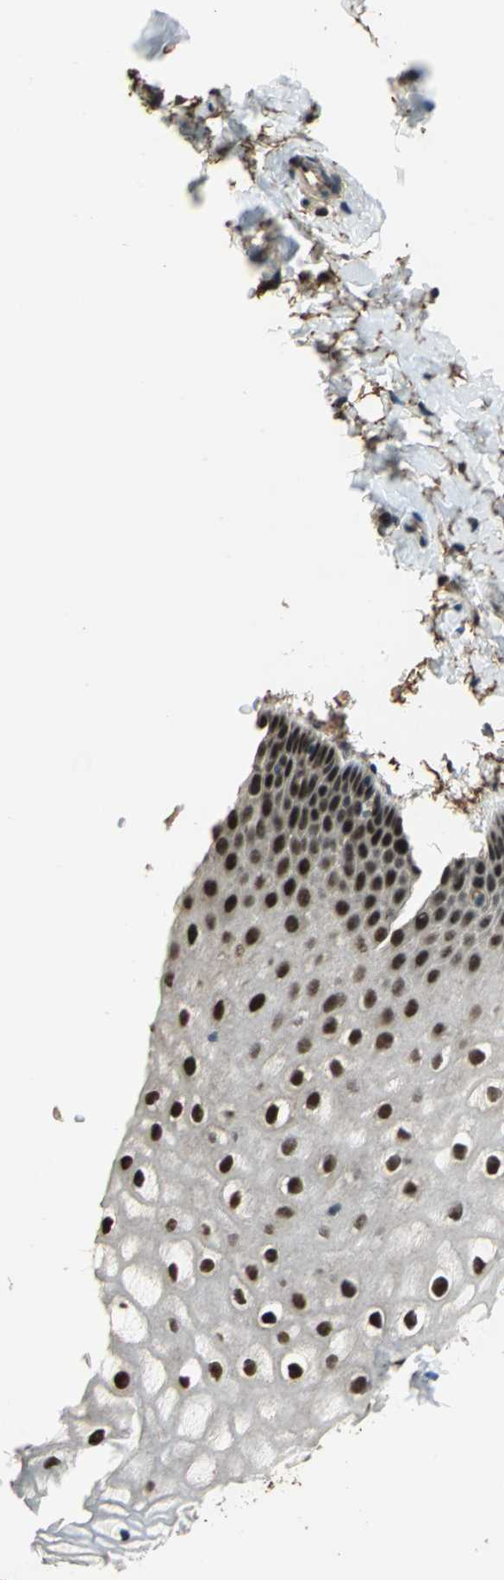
{"staining": {"intensity": "moderate", "quantity": ">75%", "location": "nuclear"}, "tissue": "vagina", "cell_type": "Squamous epithelial cells", "image_type": "normal", "snomed": [{"axis": "morphology", "description": "Normal tissue, NOS"}, {"axis": "topography", "description": "Vagina"}], "caption": "This image reveals benign vagina stained with immunohistochemistry (IHC) to label a protein in brown. The nuclear of squamous epithelial cells show moderate positivity for the protein. Nuclei are counter-stained blue.", "gene": "MIS18BP1", "patient": {"sex": "female", "age": 55}}